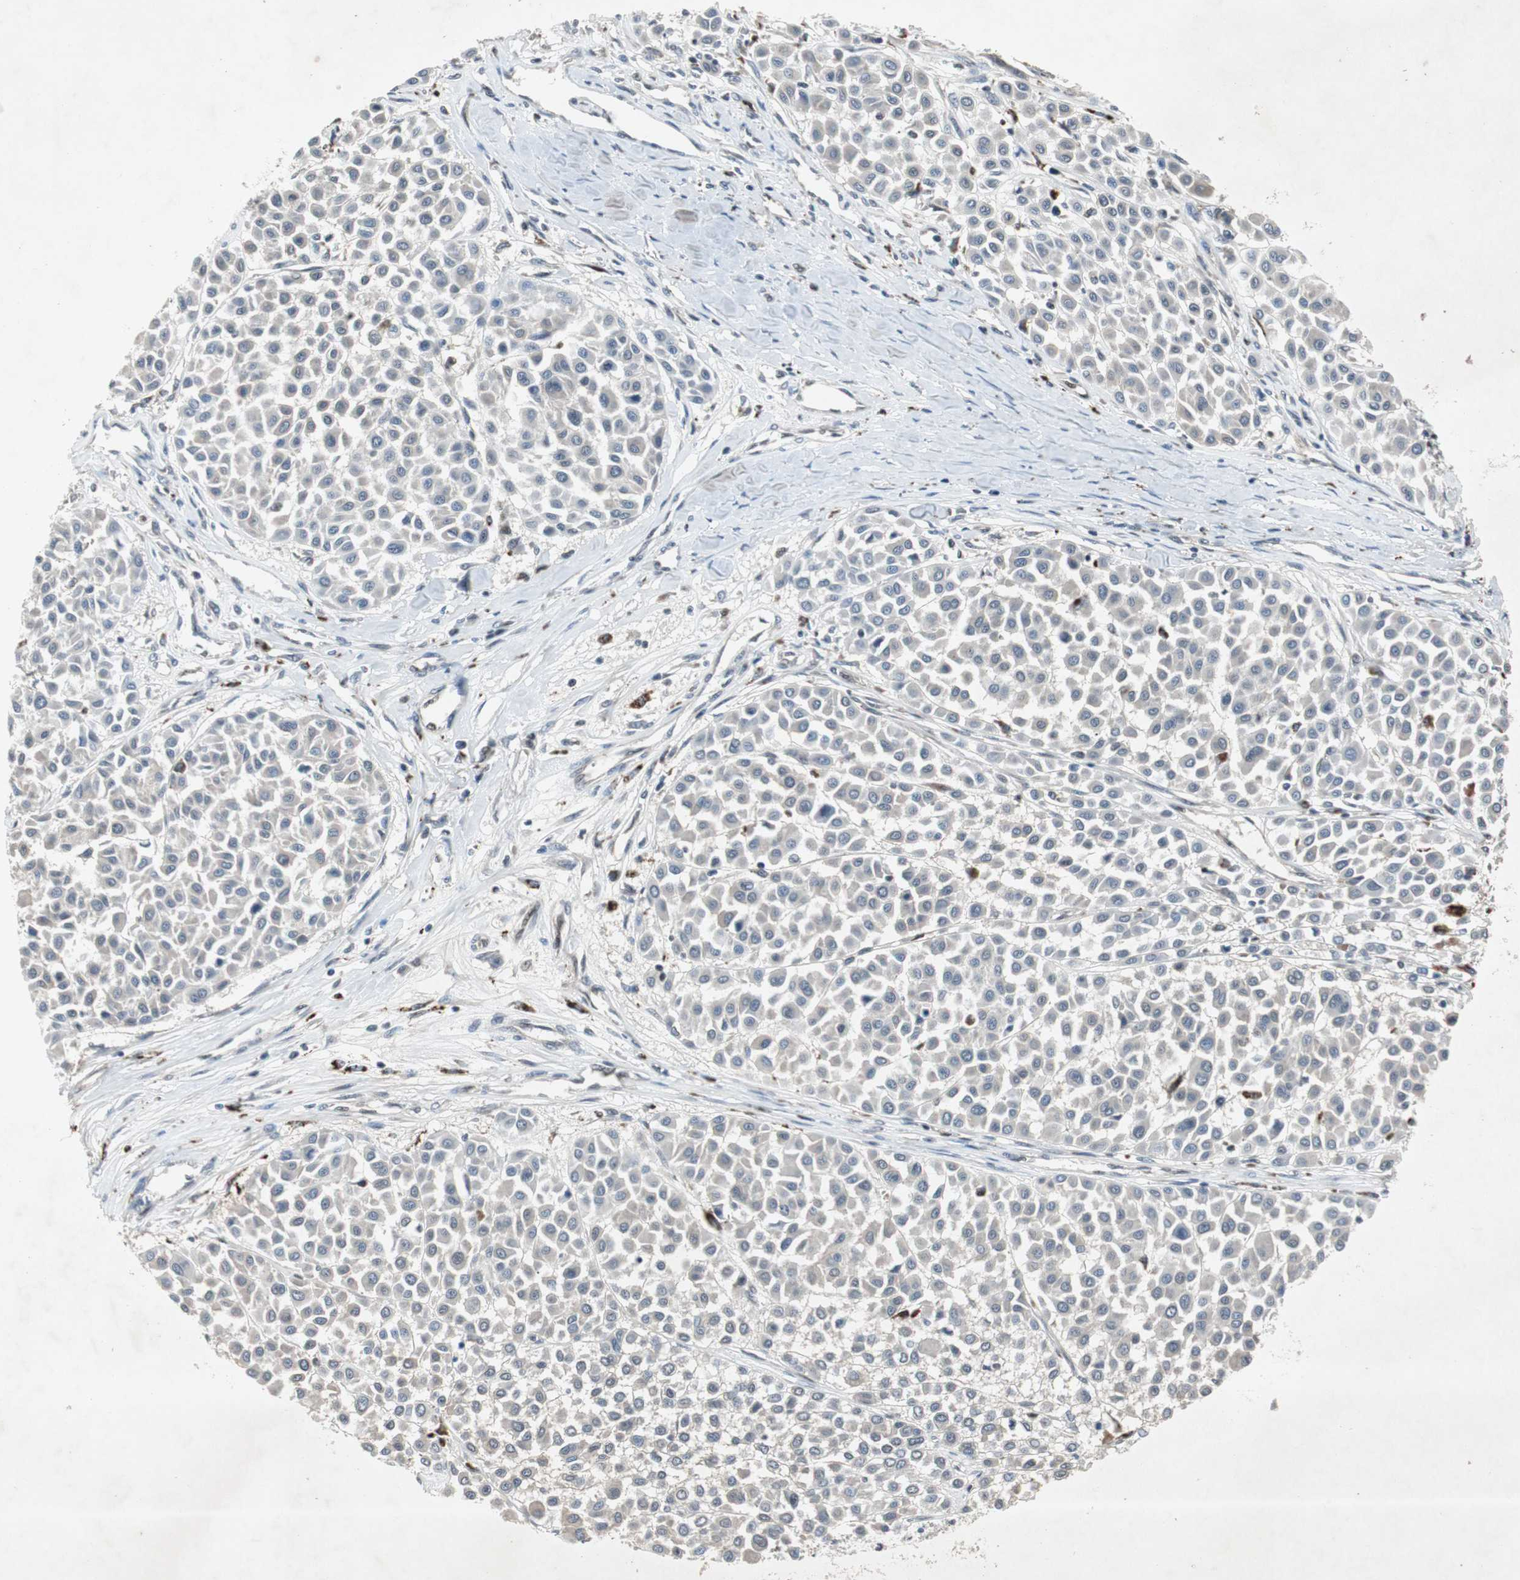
{"staining": {"intensity": "negative", "quantity": "none", "location": "none"}, "tissue": "melanoma", "cell_type": "Tumor cells", "image_type": "cancer", "snomed": [{"axis": "morphology", "description": "Malignant melanoma, Metastatic site"}, {"axis": "topography", "description": "Soft tissue"}], "caption": "A histopathology image of malignant melanoma (metastatic site) stained for a protein exhibits no brown staining in tumor cells.", "gene": "SMAD1", "patient": {"sex": "male", "age": 41}}